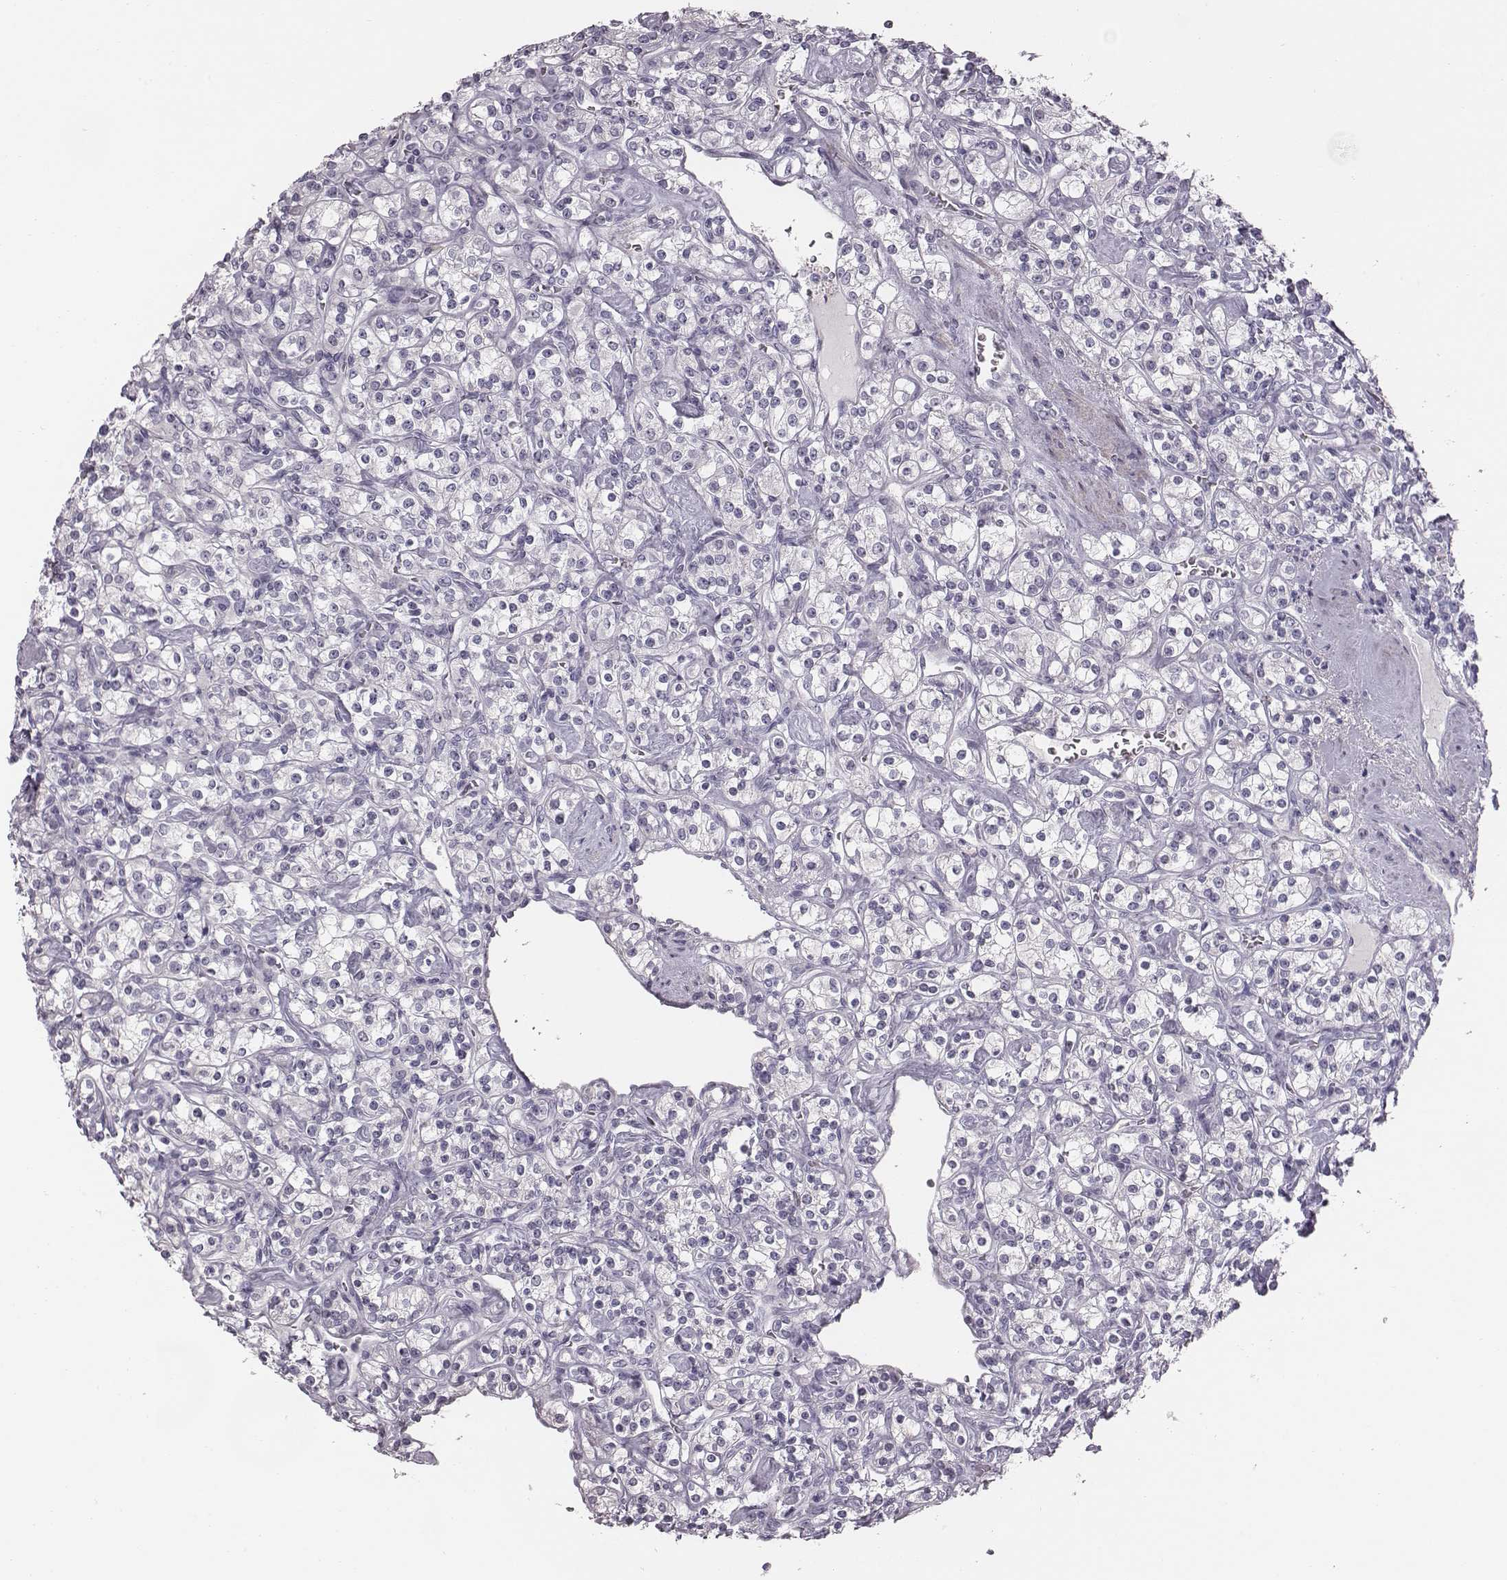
{"staining": {"intensity": "negative", "quantity": "none", "location": "none"}, "tissue": "renal cancer", "cell_type": "Tumor cells", "image_type": "cancer", "snomed": [{"axis": "morphology", "description": "Adenocarcinoma, NOS"}, {"axis": "topography", "description": "Kidney"}], "caption": "Protein analysis of renal adenocarcinoma exhibits no significant expression in tumor cells.", "gene": "CRISP1", "patient": {"sex": "male", "age": 77}}